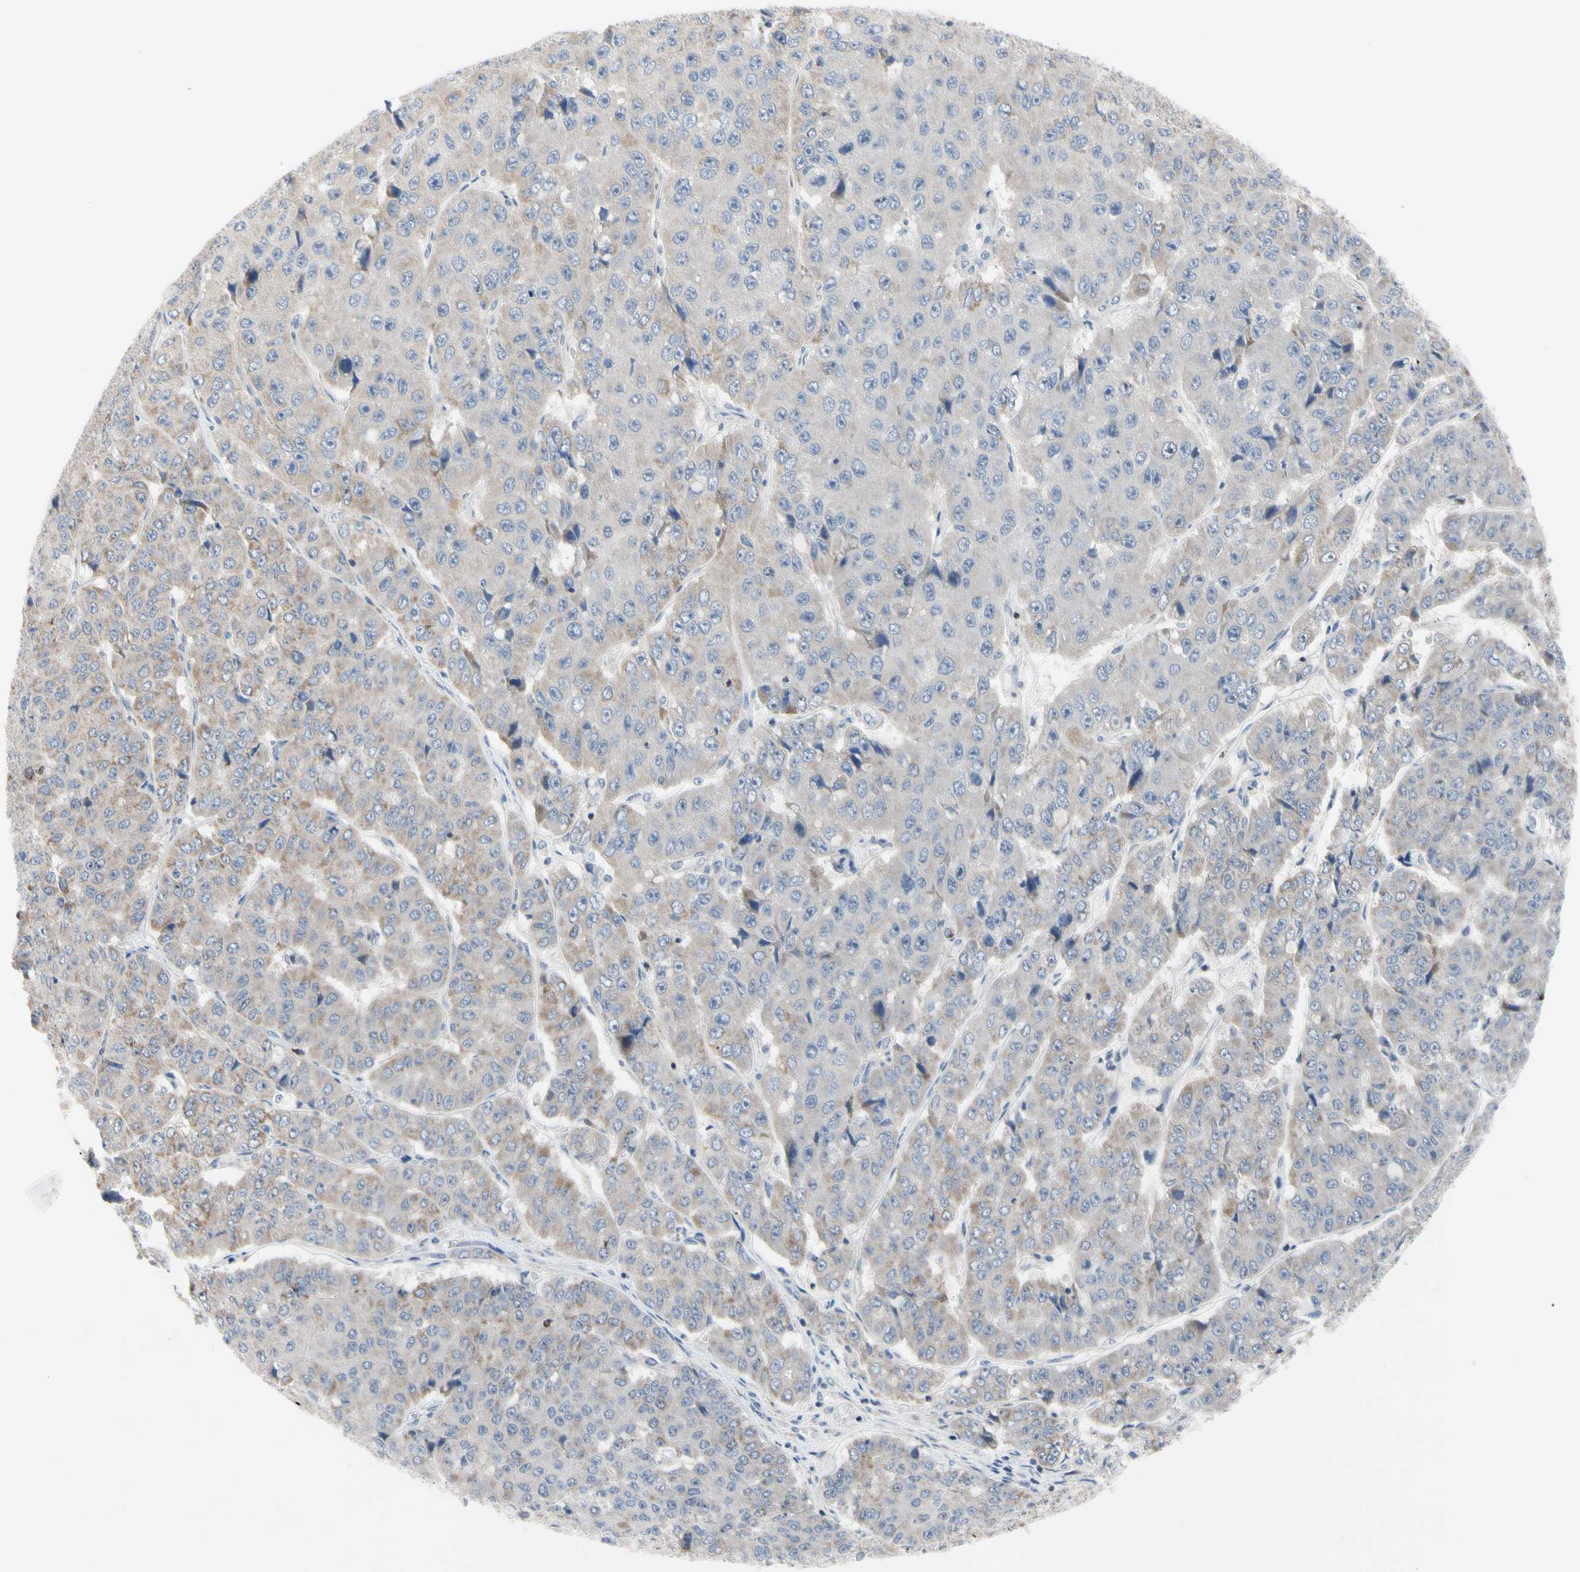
{"staining": {"intensity": "weak", "quantity": "<25%", "location": "cytoplasmic/membranous"}, "tissue": "pancreatic cancer", "cell_type": "Tumor cells", "image_type": "cancer", "snomed": [{"axis": "morphology", "description": "Adenocarcinoma, NOS"}, {"axis": "topography", "description": "Pancreas"}], "caption": "Immunohistochemistry image of neoplastic tissue: human pancreatic cancer (adenocarcinoma) stained with DAB (3,3'-diaminobenzidine) reveals no significant protein positivity in tumor cells.", "gene": "MCL1", "patient": {"sex": "male", "age": 50}}